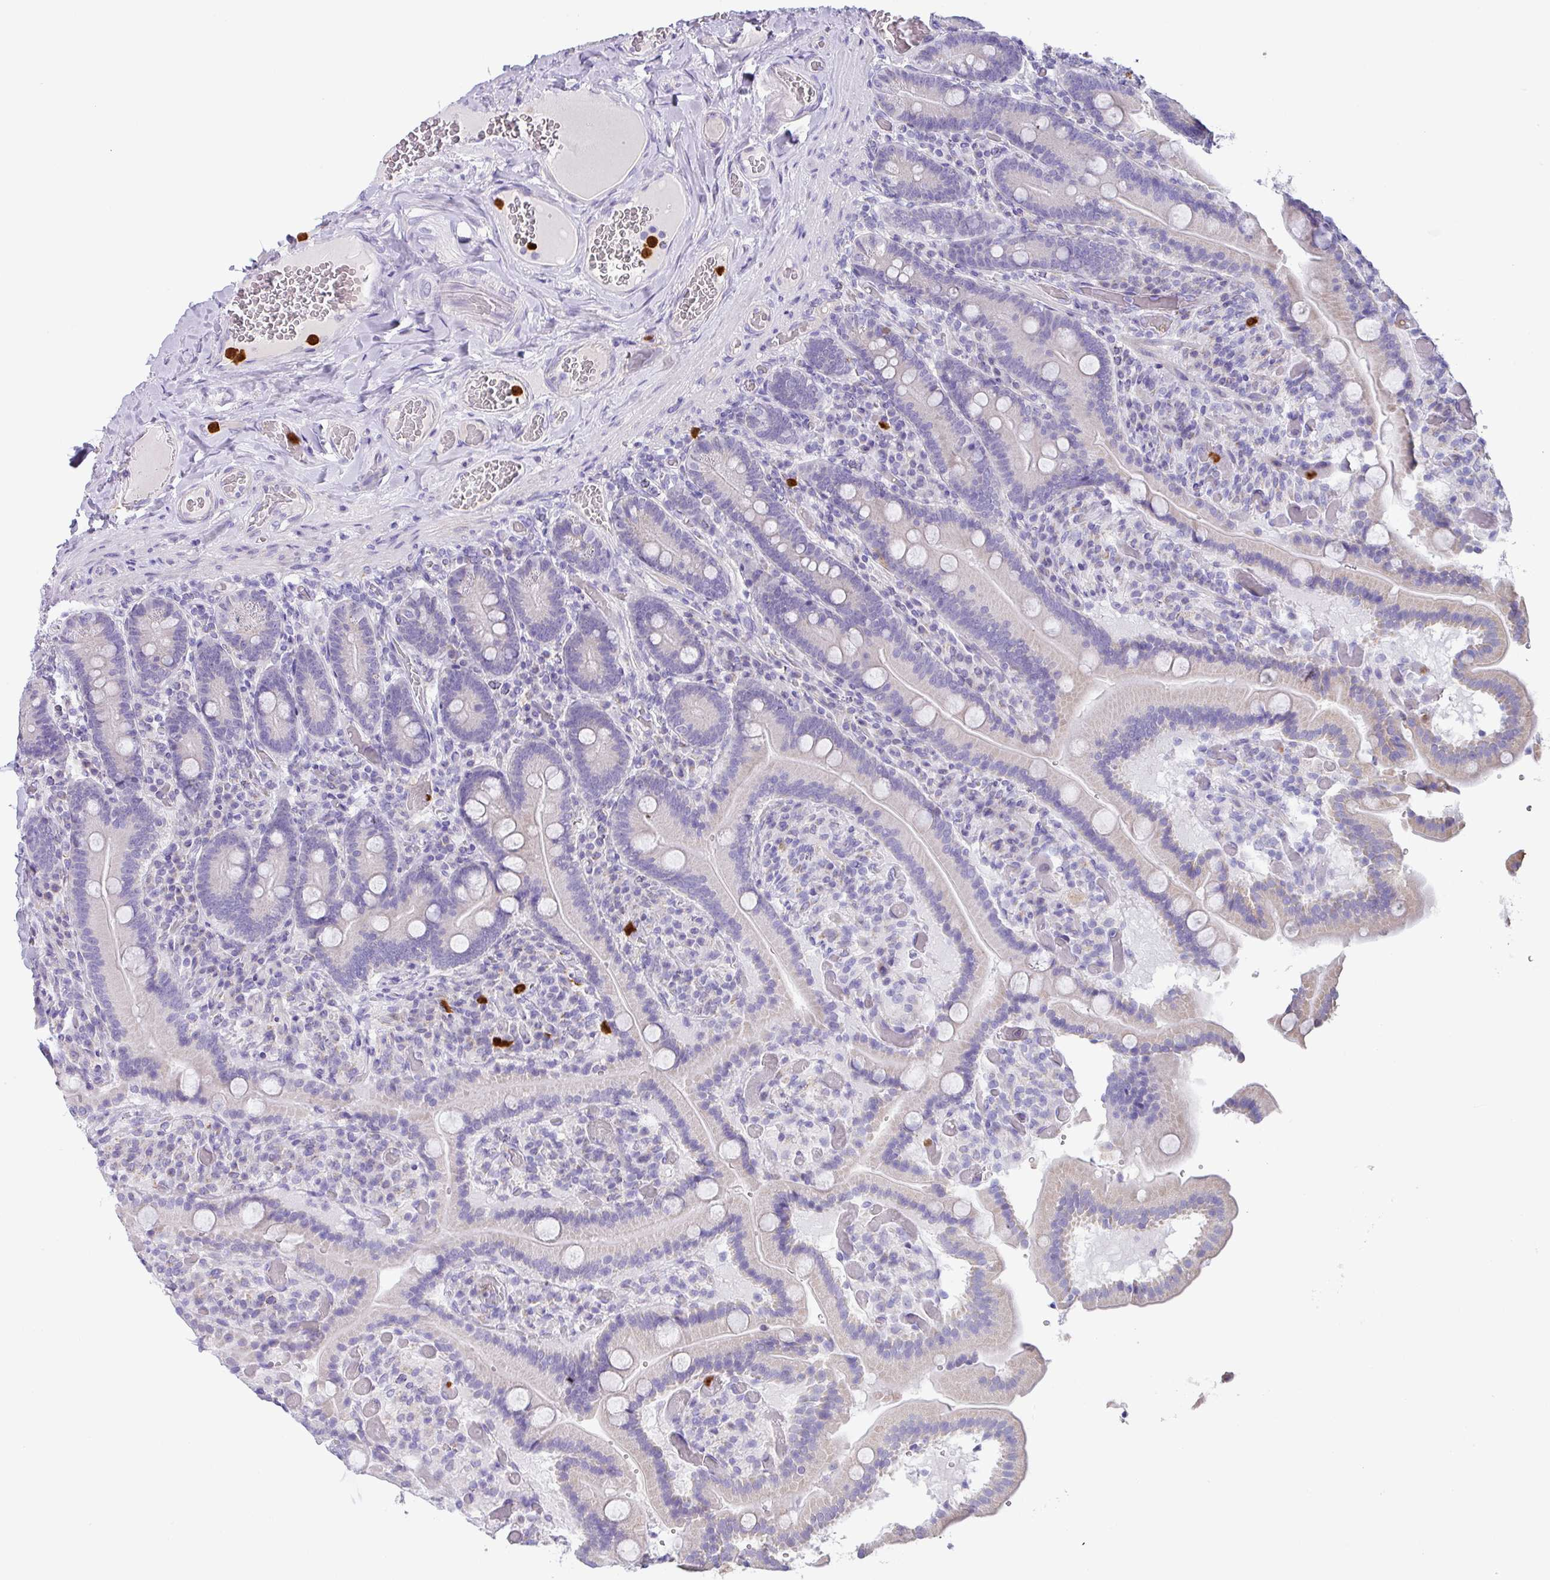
{"staining": {"intensity": "negative", "quantity": "none", "location": "none"}, "tissue": "duodenum", "cell_type": "Glandular cells", "image_type": "normal", "snomed": [{"axis": "morphology", "description": "Normal tissue, NOS"}, {"axis": "topography", "description": "Duodenum"}], "caption": "A high-resolution histopathology image shows immunohistochemistry (IHC) staining of normal duodenum, which shows no significant expression in glandular cells. (Stains: DAB (3,3'-diaminobenzidine) immunohistochemistry (IHC) with hematoxylin counter stain, Microscopy: brightfield microscopy at high magnification).", "gene": "SH2D3C", "patient": {"sex": "female", "age": 62}}